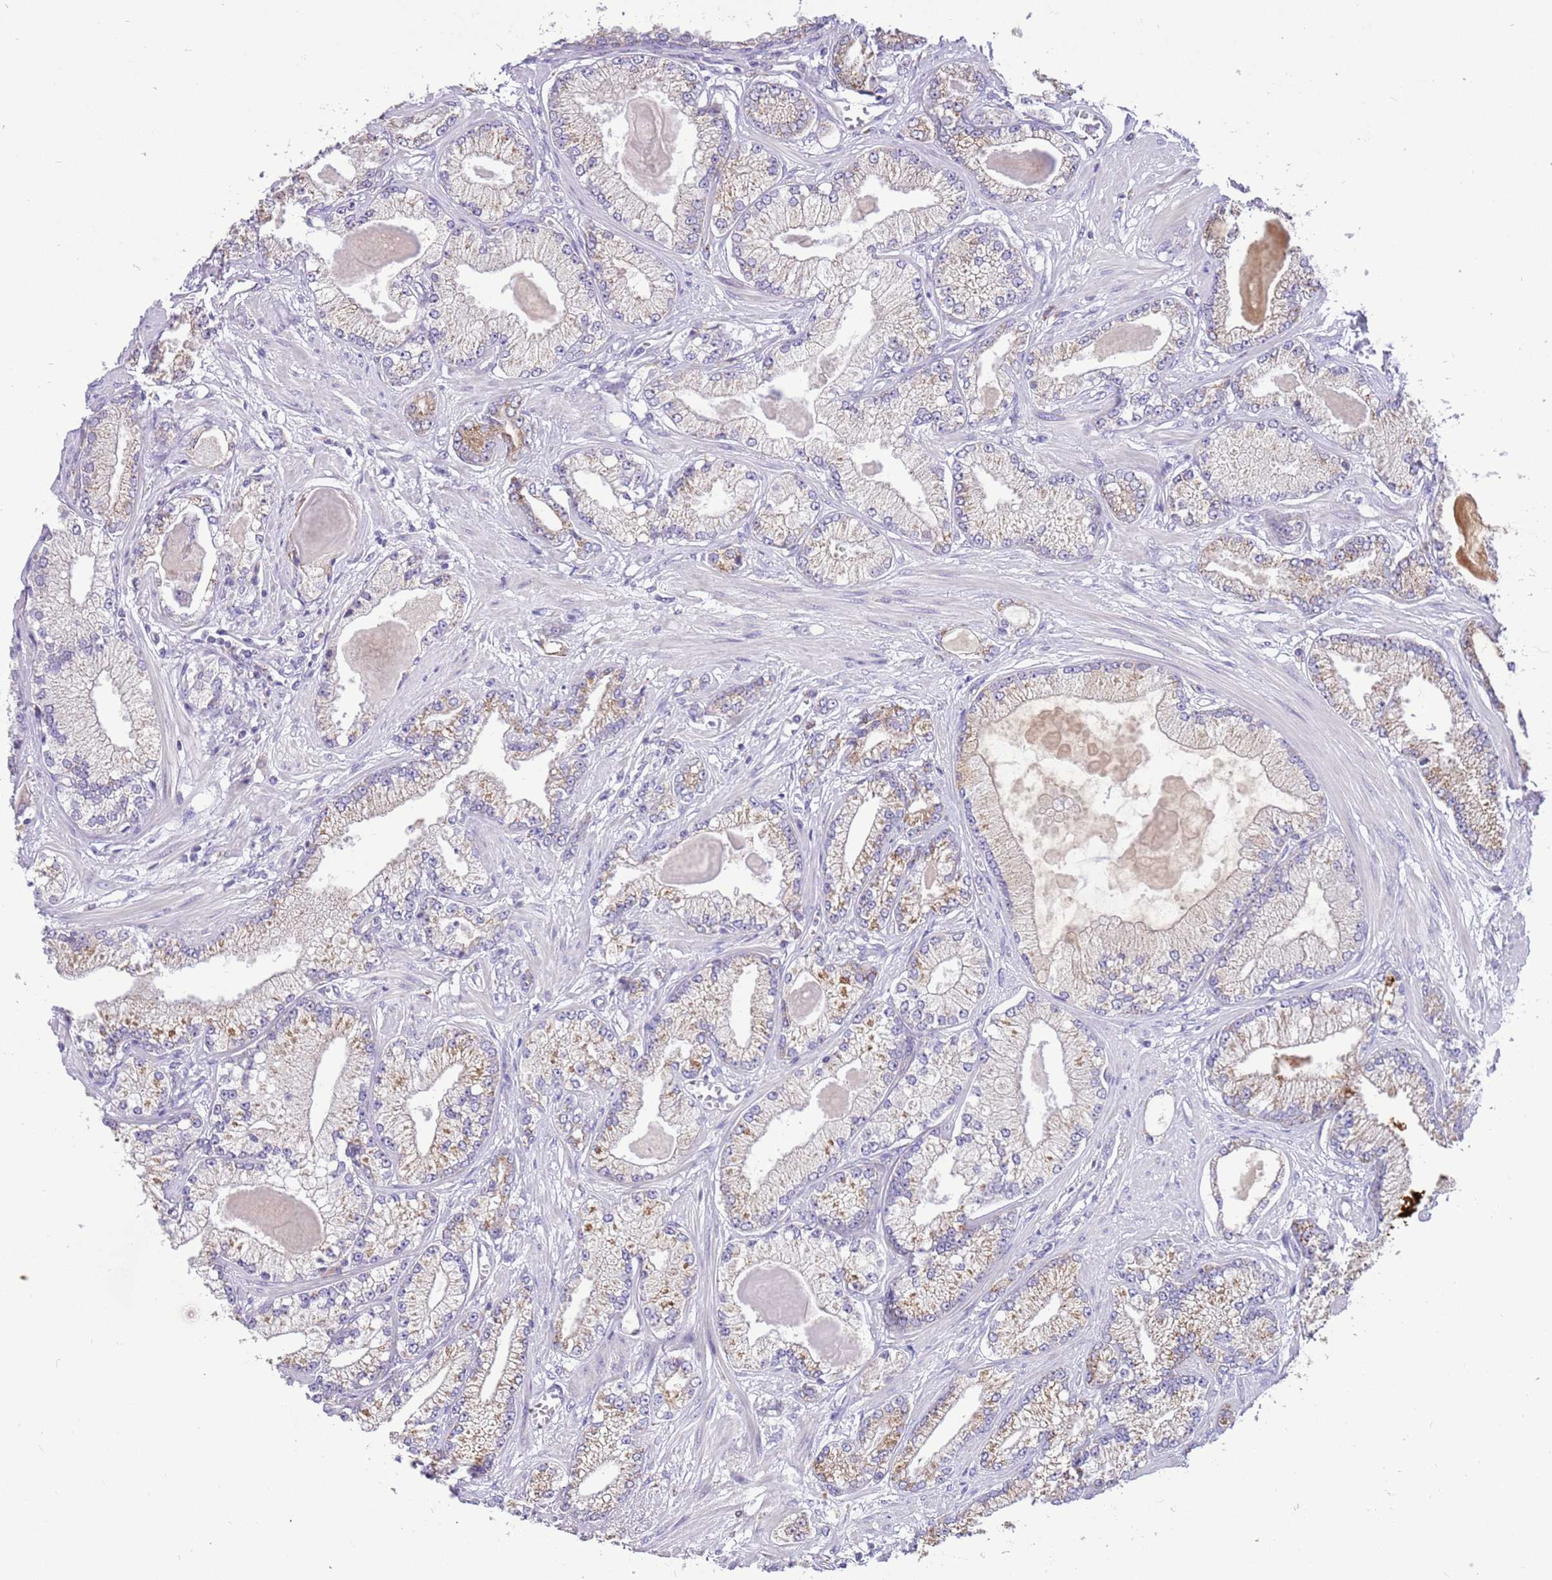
{"staining": {"intensity": "weak", "quantity": "<25%", "location": "cytoplasmic/membranous"}, "tissue": "prostate cancer", "cell_type": "Tumor cells", "image_type": "cancer", "snomed": [{"axis": "morphology", "description": "Adenocarcinoma, Low grade"}, {"axis": "topography", "description": "Prostate"}], "caption": "There is no significant expression in tumor cells of adenocarcinoma (low-grade) (prostate).", "gene": "COX17", "patient": {"sex": "male", "age": 64}}